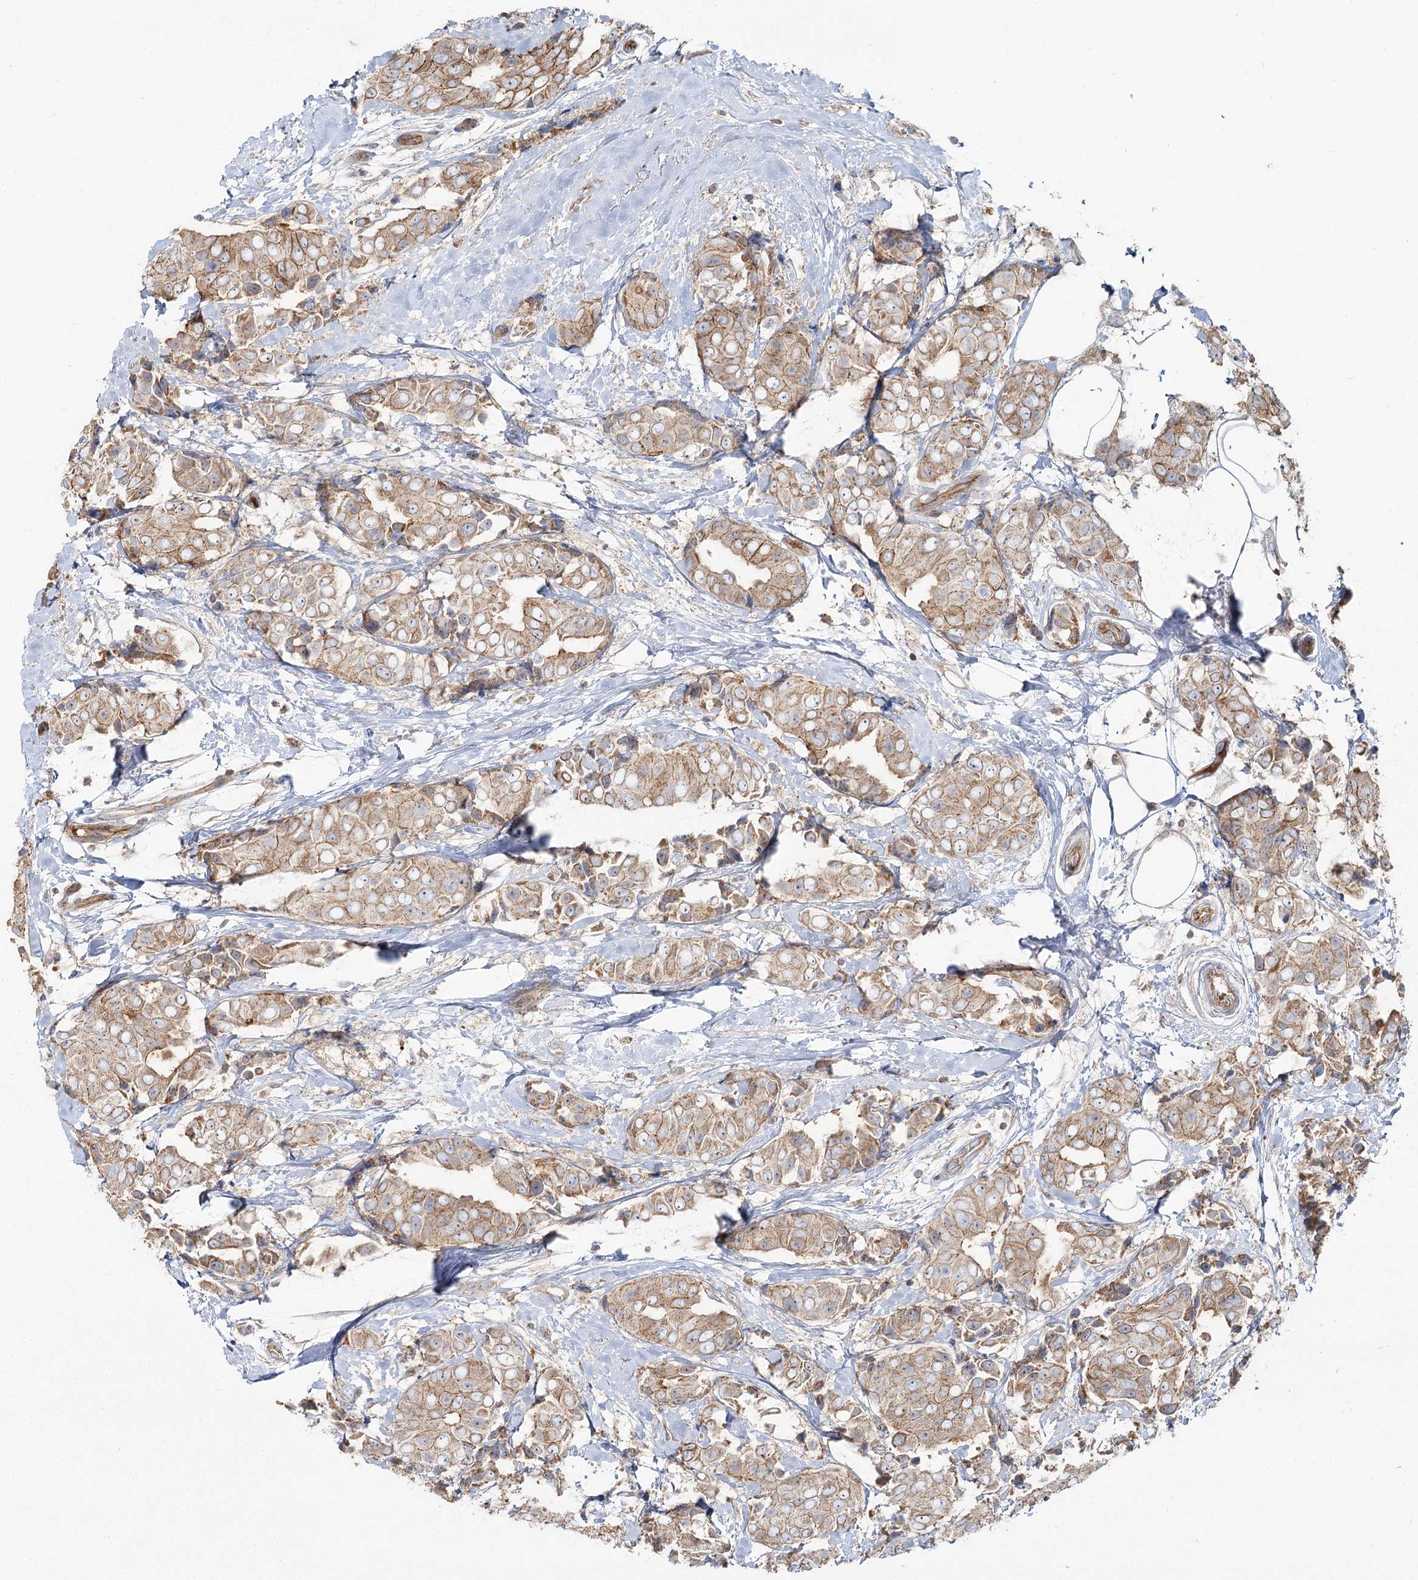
{"staining": {"intensity": "weak", "quantity": ">75%", "location": "cytoplasmic/membranous"}, "tissue": "breast cancer", "cell_type": "Tumor cells", "image_type": "cancer", "snomed": [{"axis": "morphology", "description": "Normal tissue, NOS"}, {"axis": "morphology", "description": "Duct carcinoma"}, {"axis": "topography", "description": "Breast"}], "caption": "Breast cancer stained with a protein marker displays weak staining in tumor cells.", "gene": "PCBD2", "patient": {"sex": "female", "age": 39}}